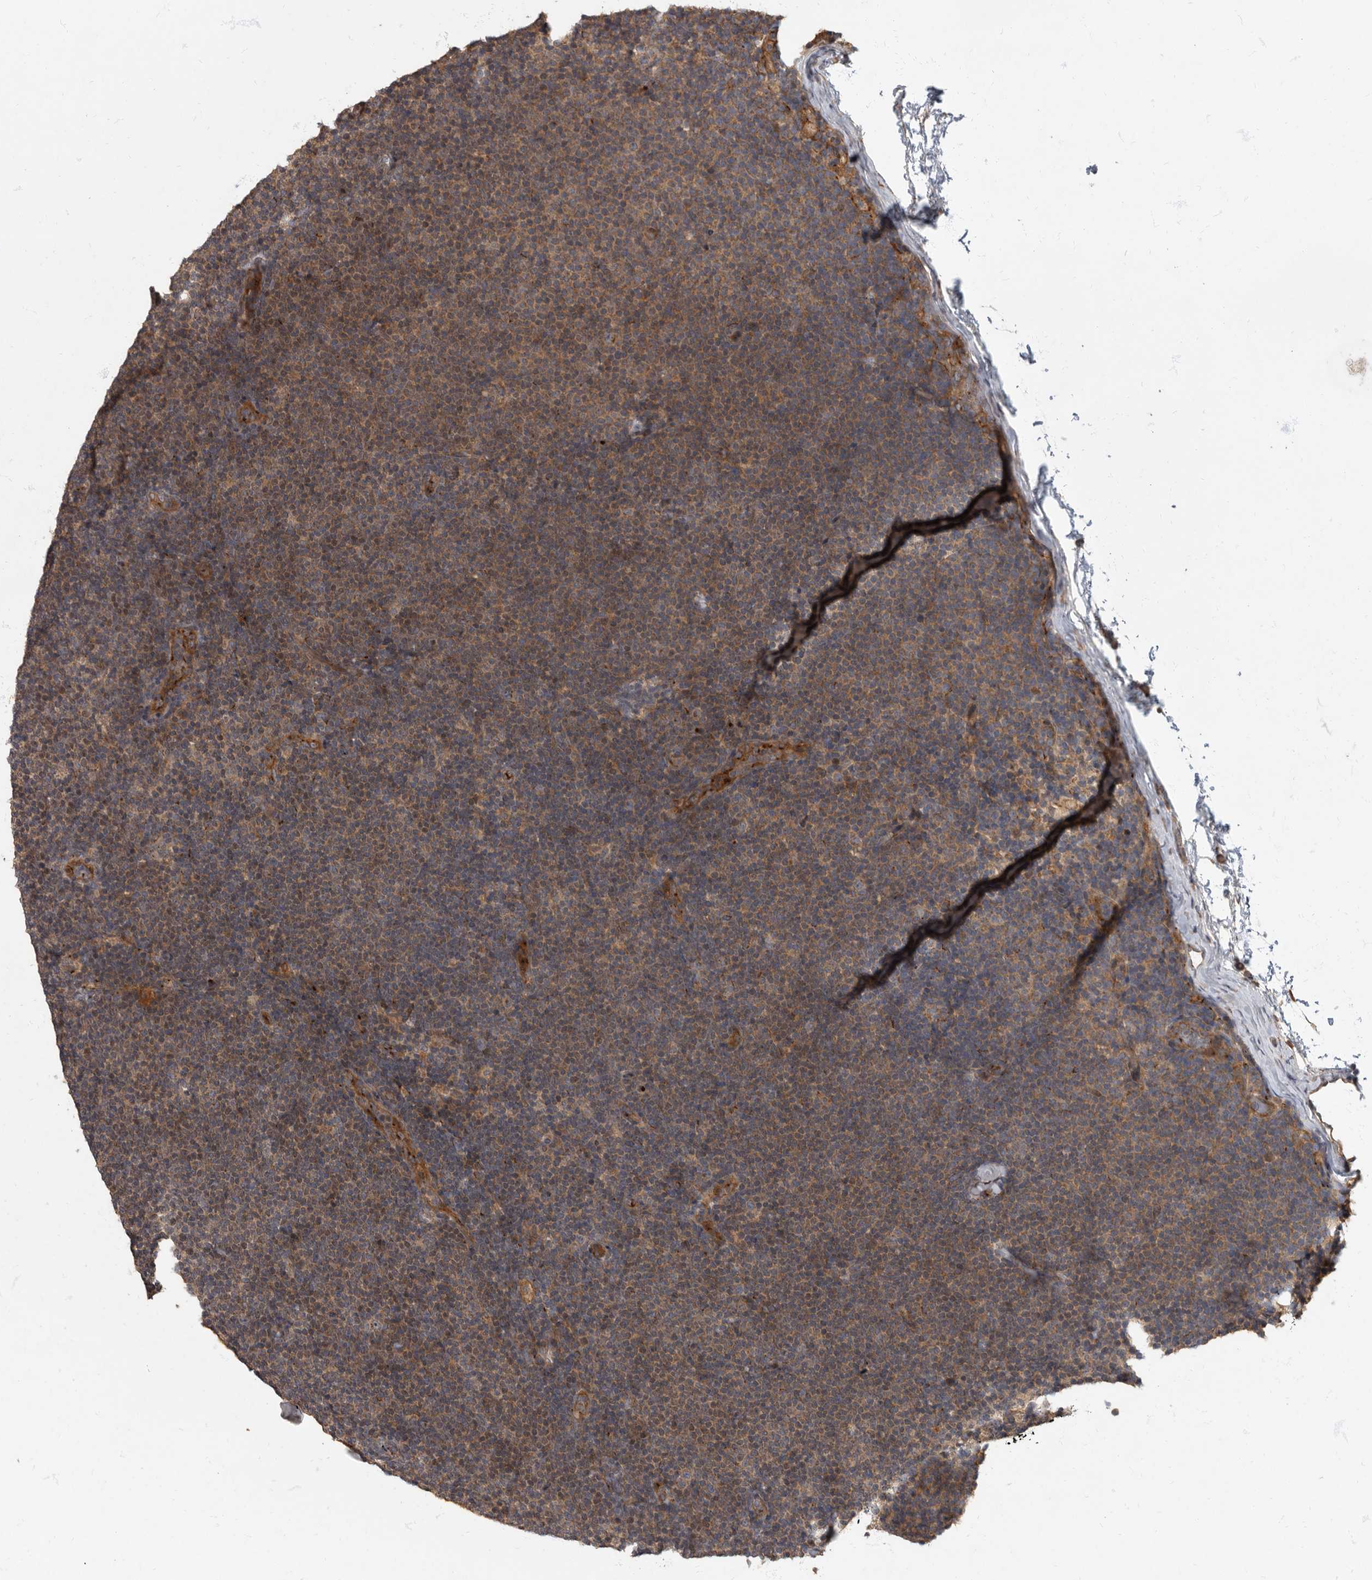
{"staining": {"intensity": "weak", "quantity": ">75%", "location": "cytoplasmic/membranous"}, "tissue": "lymphoma", "cell_type": "Tumor cells", "image_type": "cancer", "snomed": [{"axis": "morphology", "description": "Malignant lymphoma, non-Hodgkin's type, Low grade"}, {"axis": "topography", "description": "Lymph node"}], "caption": "Immunohistochemical staining of human low-grade malignant lymphoma, non-Hodgkin's type shows low levels of weak cytoplasmic/membranous protein expression in approximately >75% of tumor cells.", "gene": "IQCK", "patient": {"sex": "female", "age": 53}}